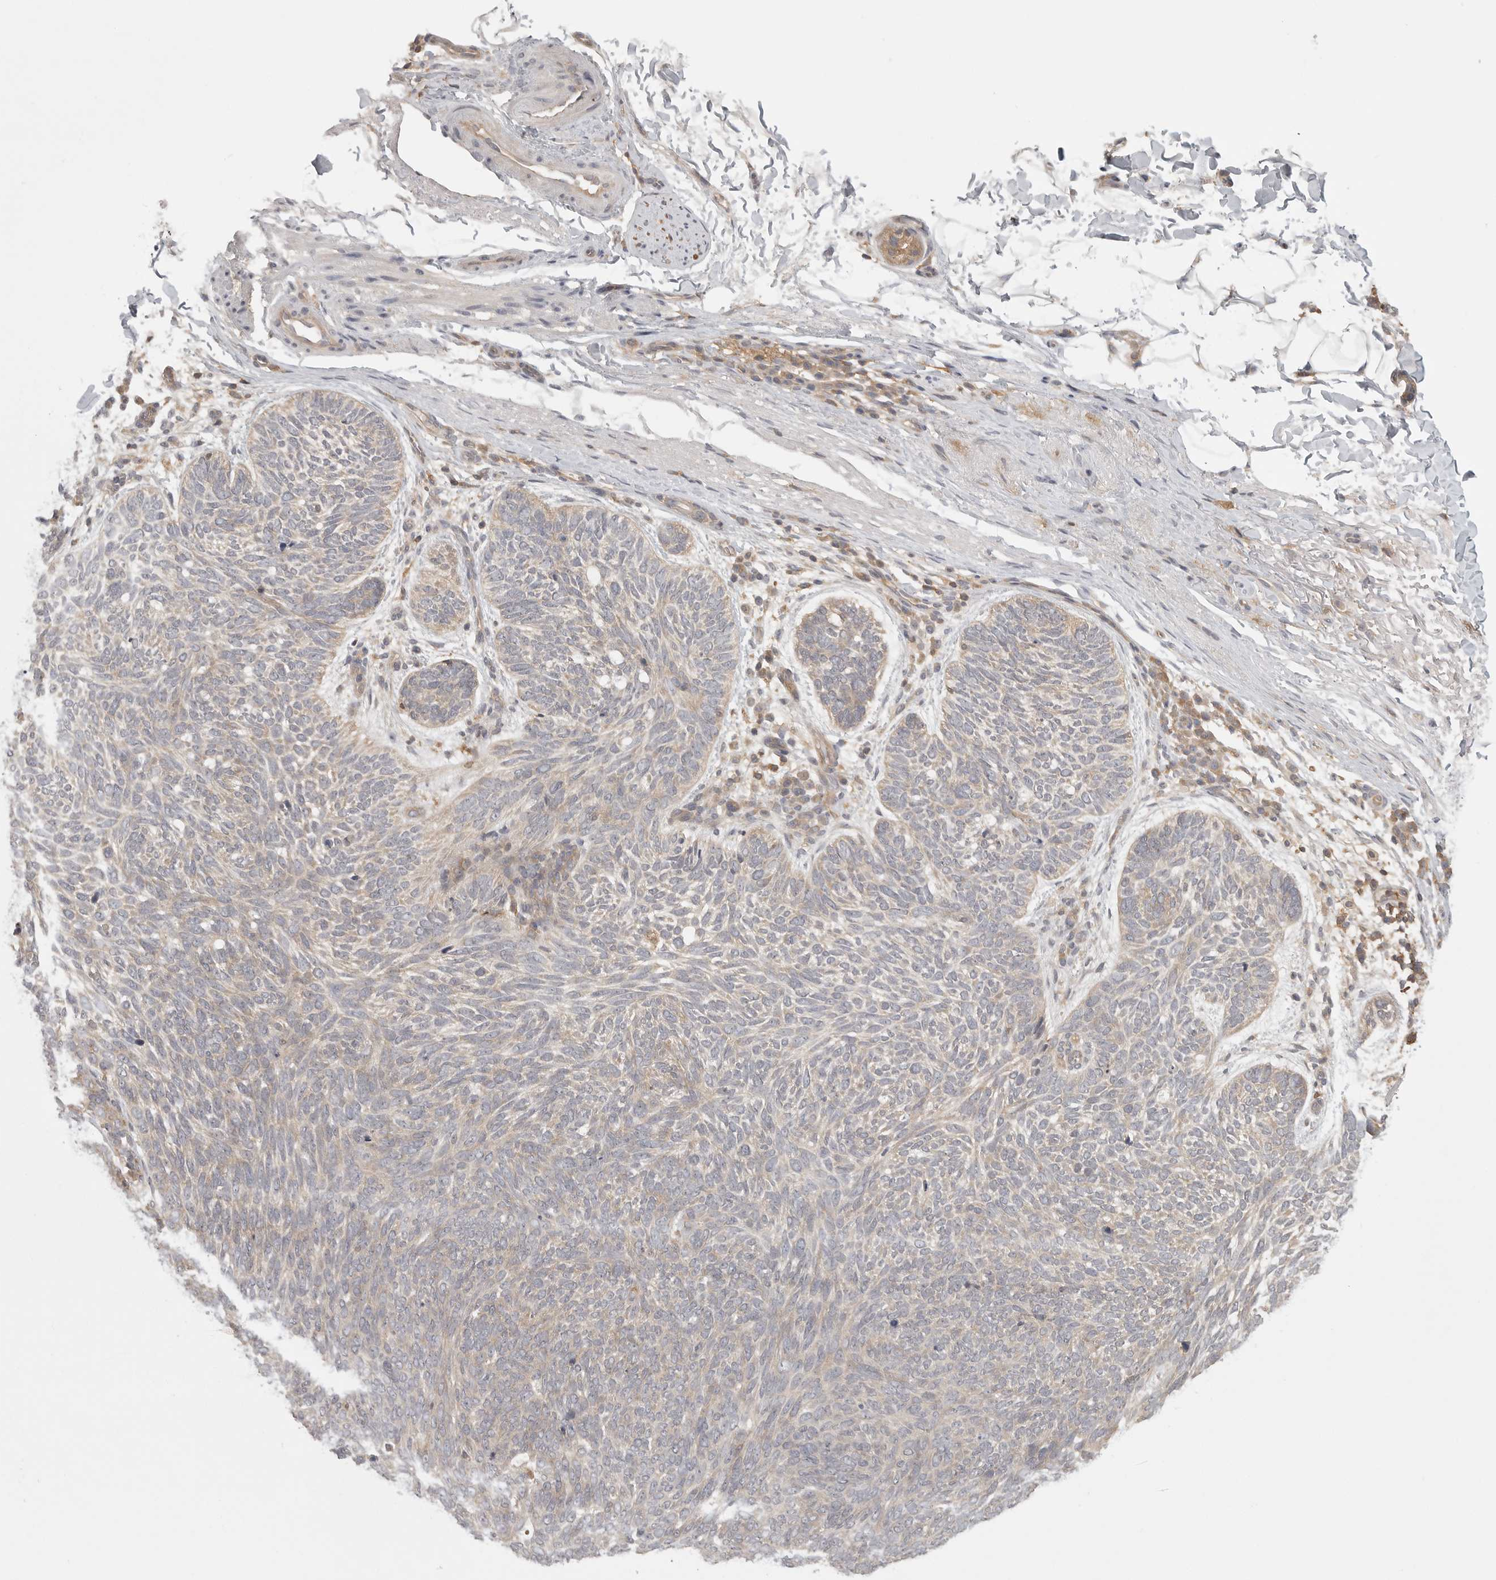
{"staining": {"intensity": "weak", "quantity": "<25%", "location": "cytoplasmic/membranous"}, "tissue": "skin cancer", "cell_type": "Tumor cells", "image_type": "cancer", "snomed": [{"axis": "morphology", "description": "Basal cell carcinoma"}, {"axis": "topography", "description": "Skin"}], "caption": "Histopathology image shows no protein staining in tumor cells of skin cancer tissue.", "gene": "DBNL", "patient": {"sex": "female", "age": 85}}